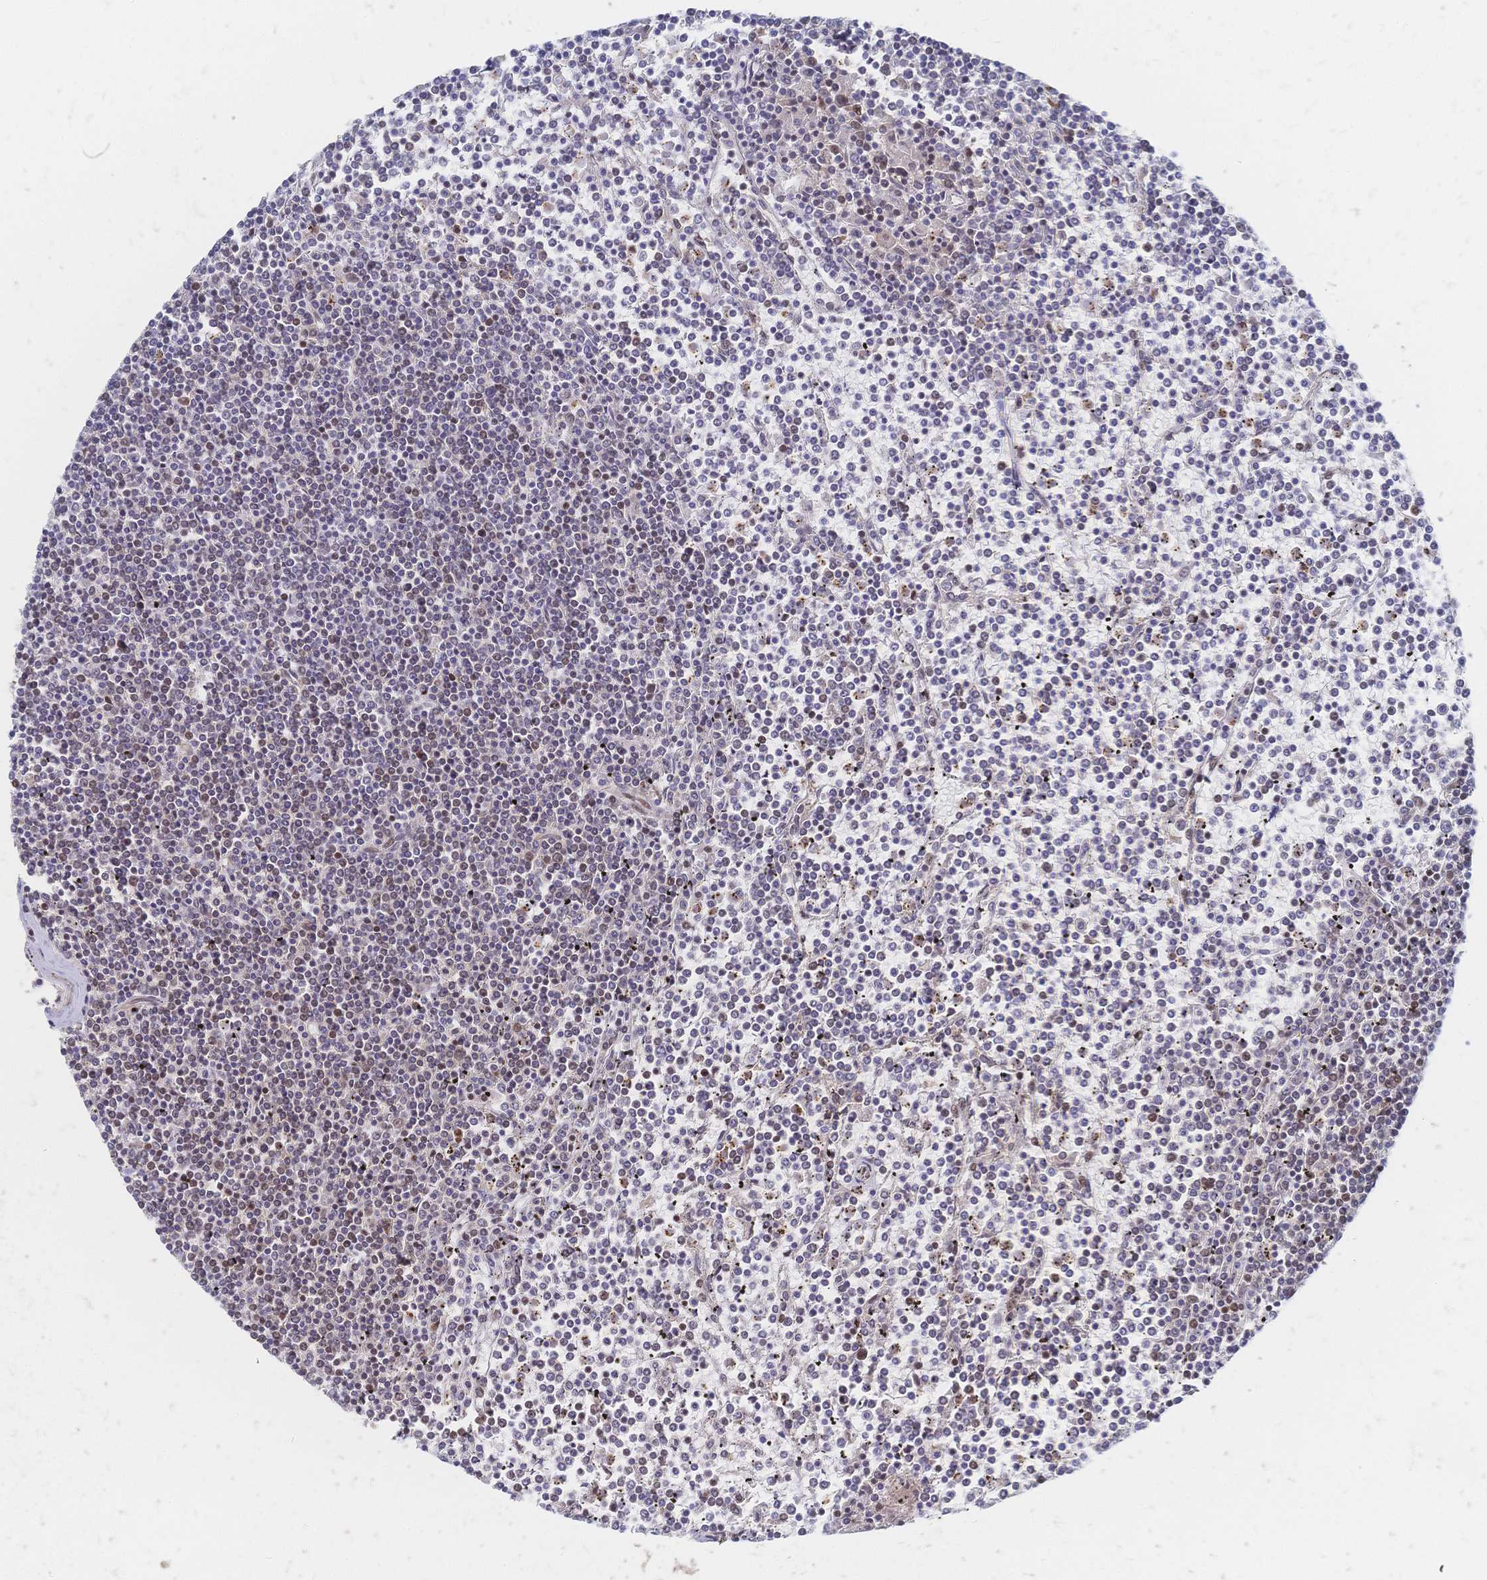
{"staining": {"intensity": "weak", "quantity": "<25%", "location": "nuclear"}, "tissue": "lymphoma", "cell_type": "Tumor cells", "image_type": "cancer", "snomed": [{"axis": "morphology", "description": "Malignant lymphoma, non-Hodgkin's type, Low grade"}, {"axis": "topography", "description": "Spleen"}], "caption": "This is a photomicrograph of IHC staining of lymphoma, which shows no expression in tumor cells. (DAB (3,3'-diaminobenzidine) IHC with hematoxylin counter stain).", "gene": "NELFA", "patient": {"sex": "female", "age": 19}}